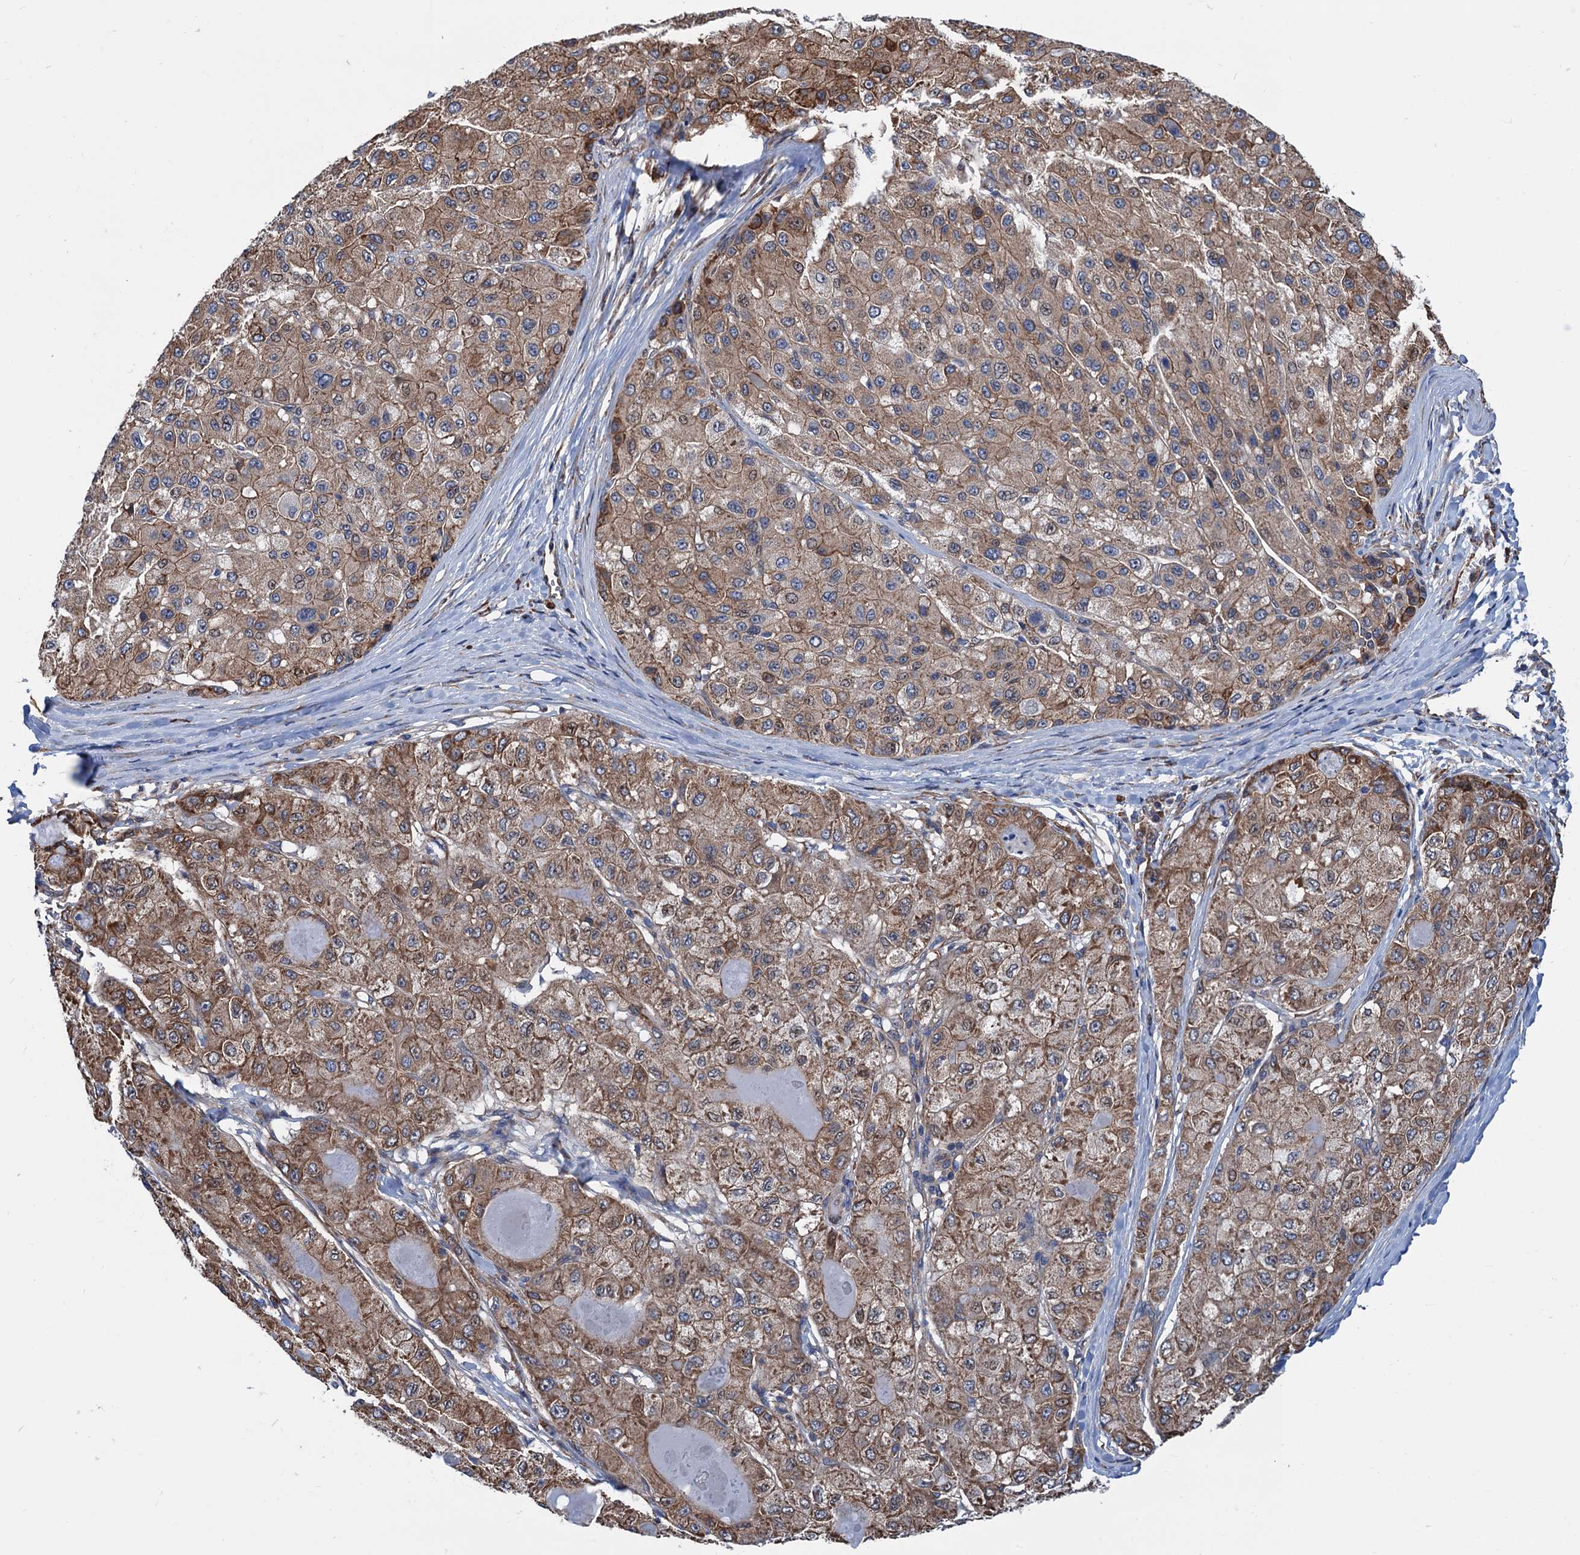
{"staining": {"intensity": "moderate", "quantity": ">75%", "location": "cytoplasmic/membranous"}, "tissue": "liver cancer", "cell_type": "Tumor cells", "image_type": "cancer", "snomed": [{"axis": "morphology", "description": "Carcinoma, Hepatocellular, NOS"}, {"axis": "topography", "description": "Liver"}], "caption": "Hepatocellular carcinoma (liver) tissue shows moderate cytoplasmic/membranous positivity in approximately >75% of tumor cells, visualized by immunohistochemistry. The staining is performed using DAB brown chromogen to label protein expression. The nuclei are counter-stained blue using hematoxylin.", "gene": "SLC12A7", "patient": {"sex": "male", "age": 80}}